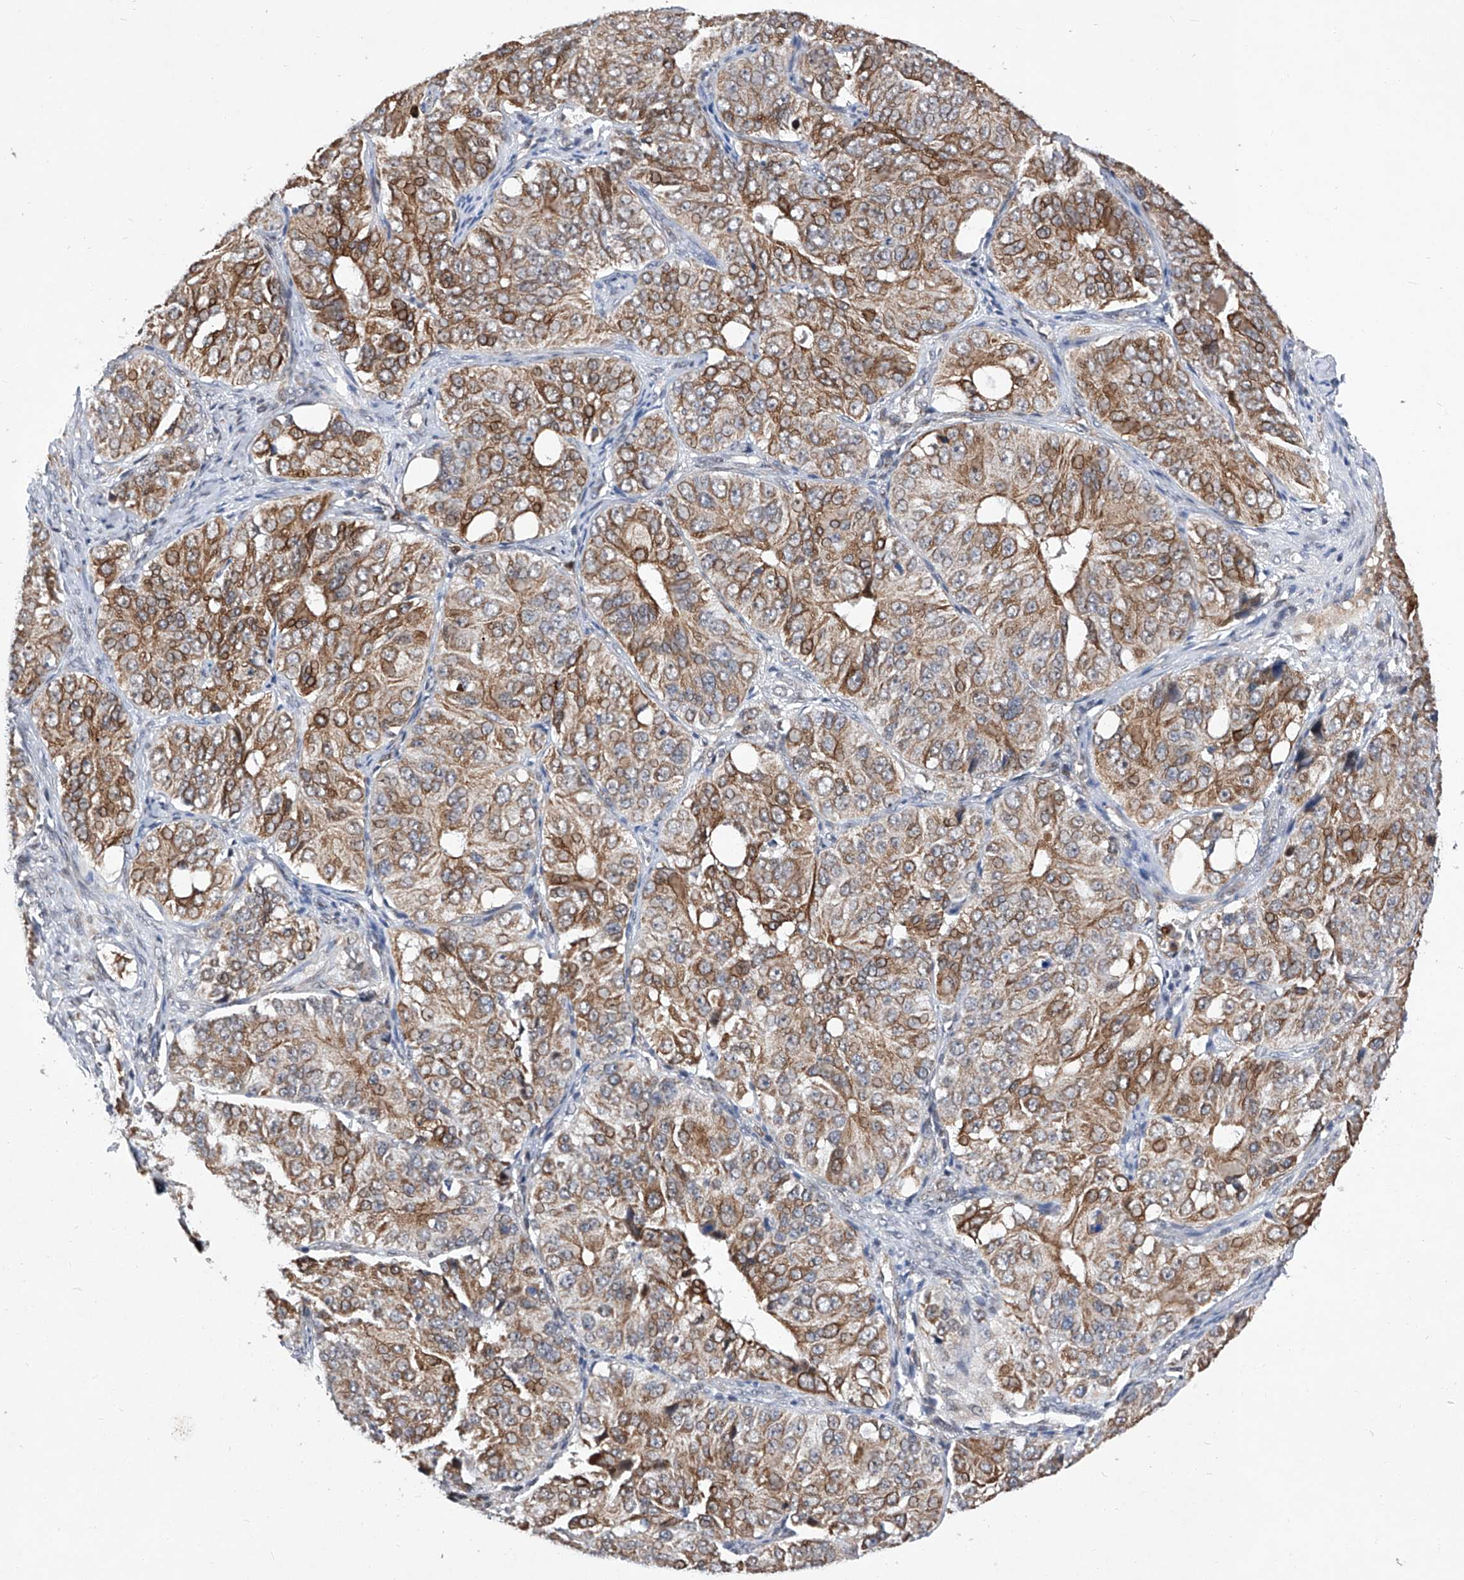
{"staining": {"intensity": "moderate", "quantity": ">75%", "location": "cytoplasmic/membranous"}, "tissue": "ovarian cancer", "cell_type": "Tumor cells", "image_type": "cancer", "snomed": [{"axis": "morphology", "description": "Carcinoma, endometroid"}, {"axis": "topography", "description": "Ovary"}], "caption": "A high-resolution micrograph shows immunohistochemistry (IHC) staining of ovarian endometroid carcinoma, which shows moderate cytoplasmic/membranous staining in approximately >75% of tumor cells. (DAB (3,3'-diaminobenzidine) IHC, brown staining for protein, blue staining for nuclei).", "gene": "FARP2", "patient": {"sex": "female", "age": 51}}